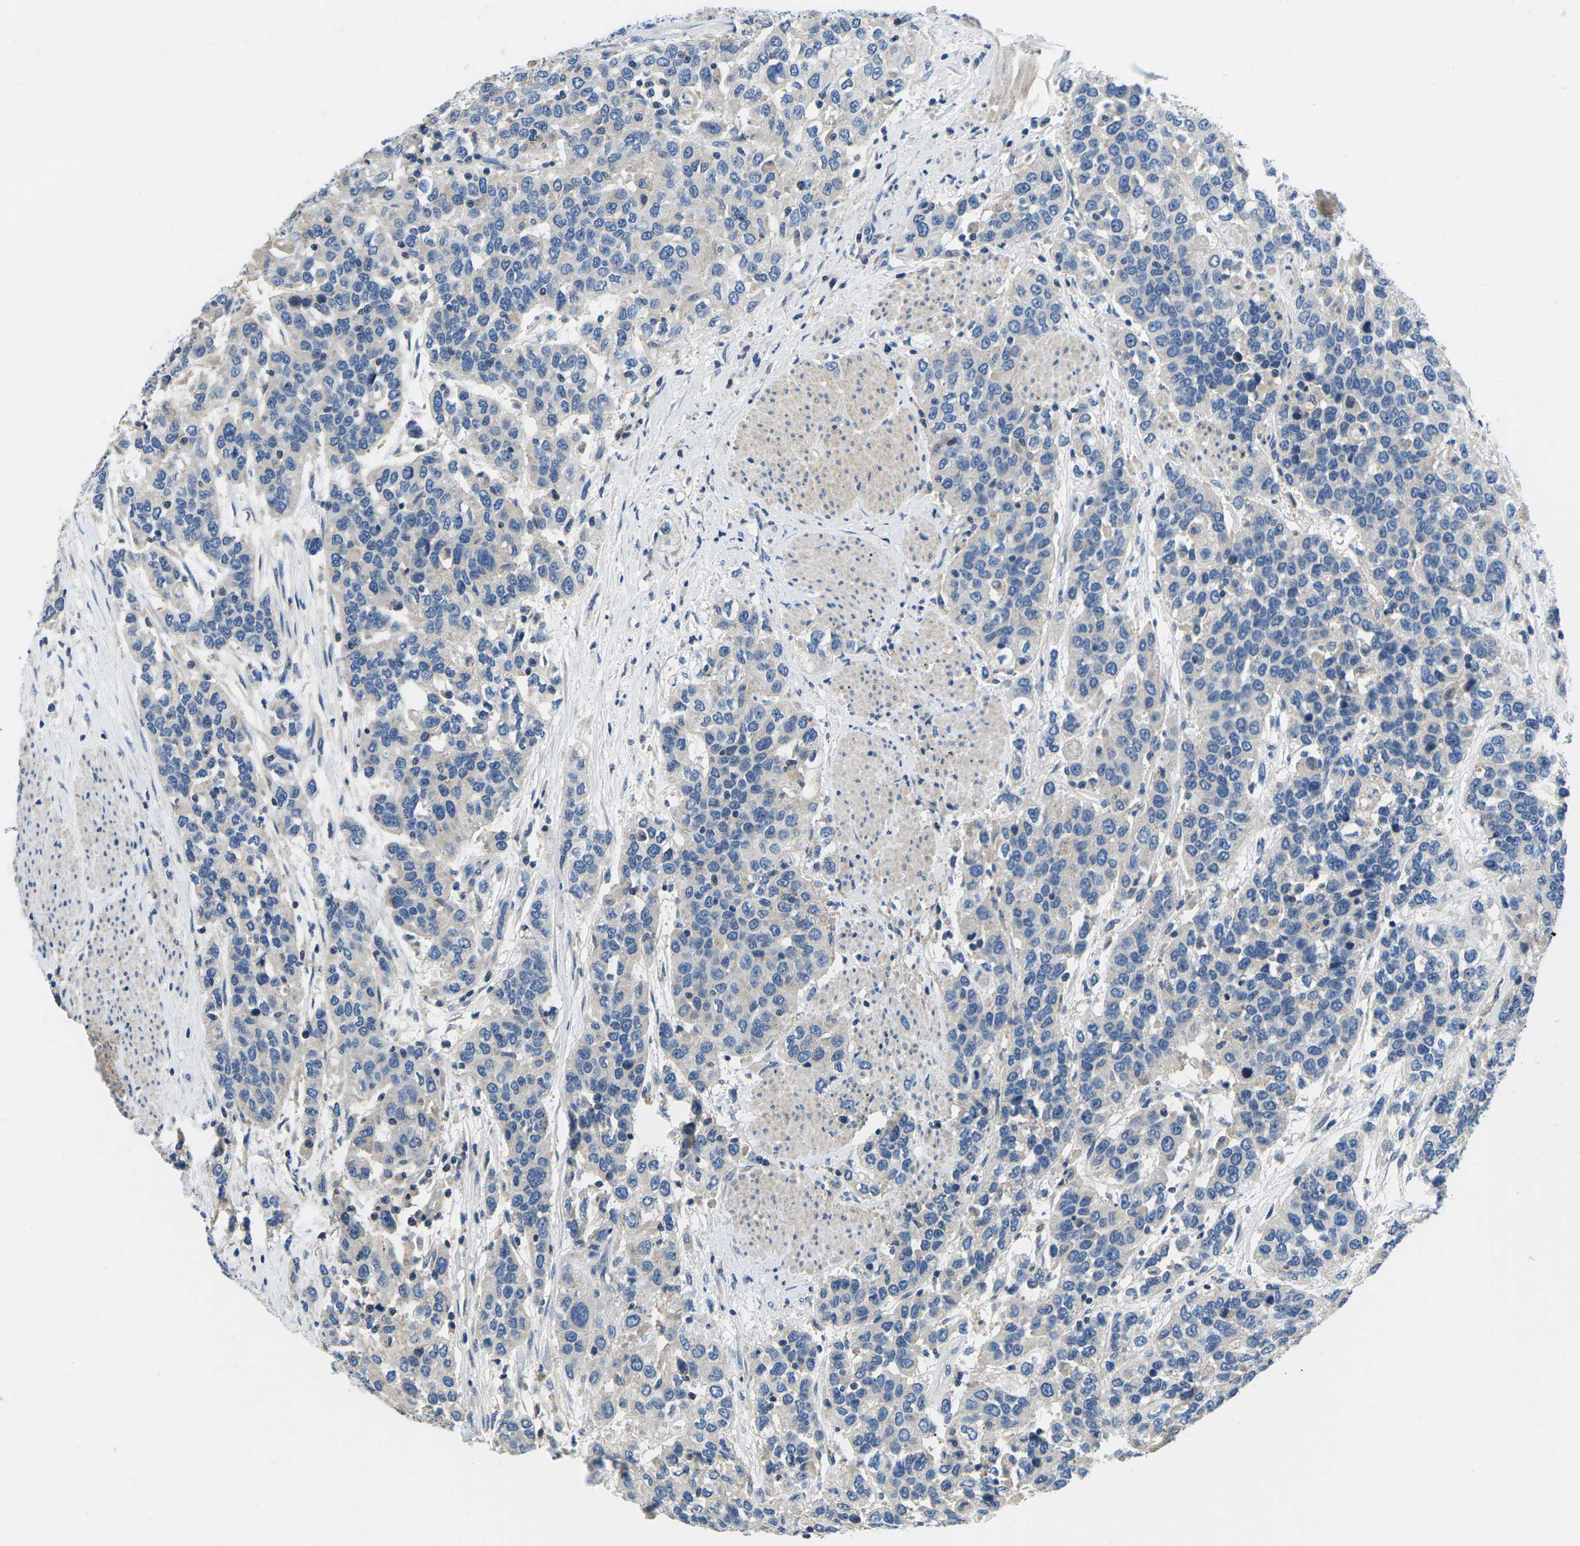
{"staining": {"intensity": "negative", "quantity": "none", "location": "none"}, "tissue": "urothelial cancer", "cell_type": "Tumor cells", "image_type": "cancer", "snomed": [{"axis": "morphology", "description": "Urothelial carcinoma, High grade"}, {"axis": "topography", "description": "Urinary bladder"}], "caption": "A high-resolution photomicrograph shows IHC staining of high-grade urothelial carcinoma, which displays no significant positivity in tumor cells.", "gene": "PDCD6IP", "patient": {"sex": "female", "age": 80}}